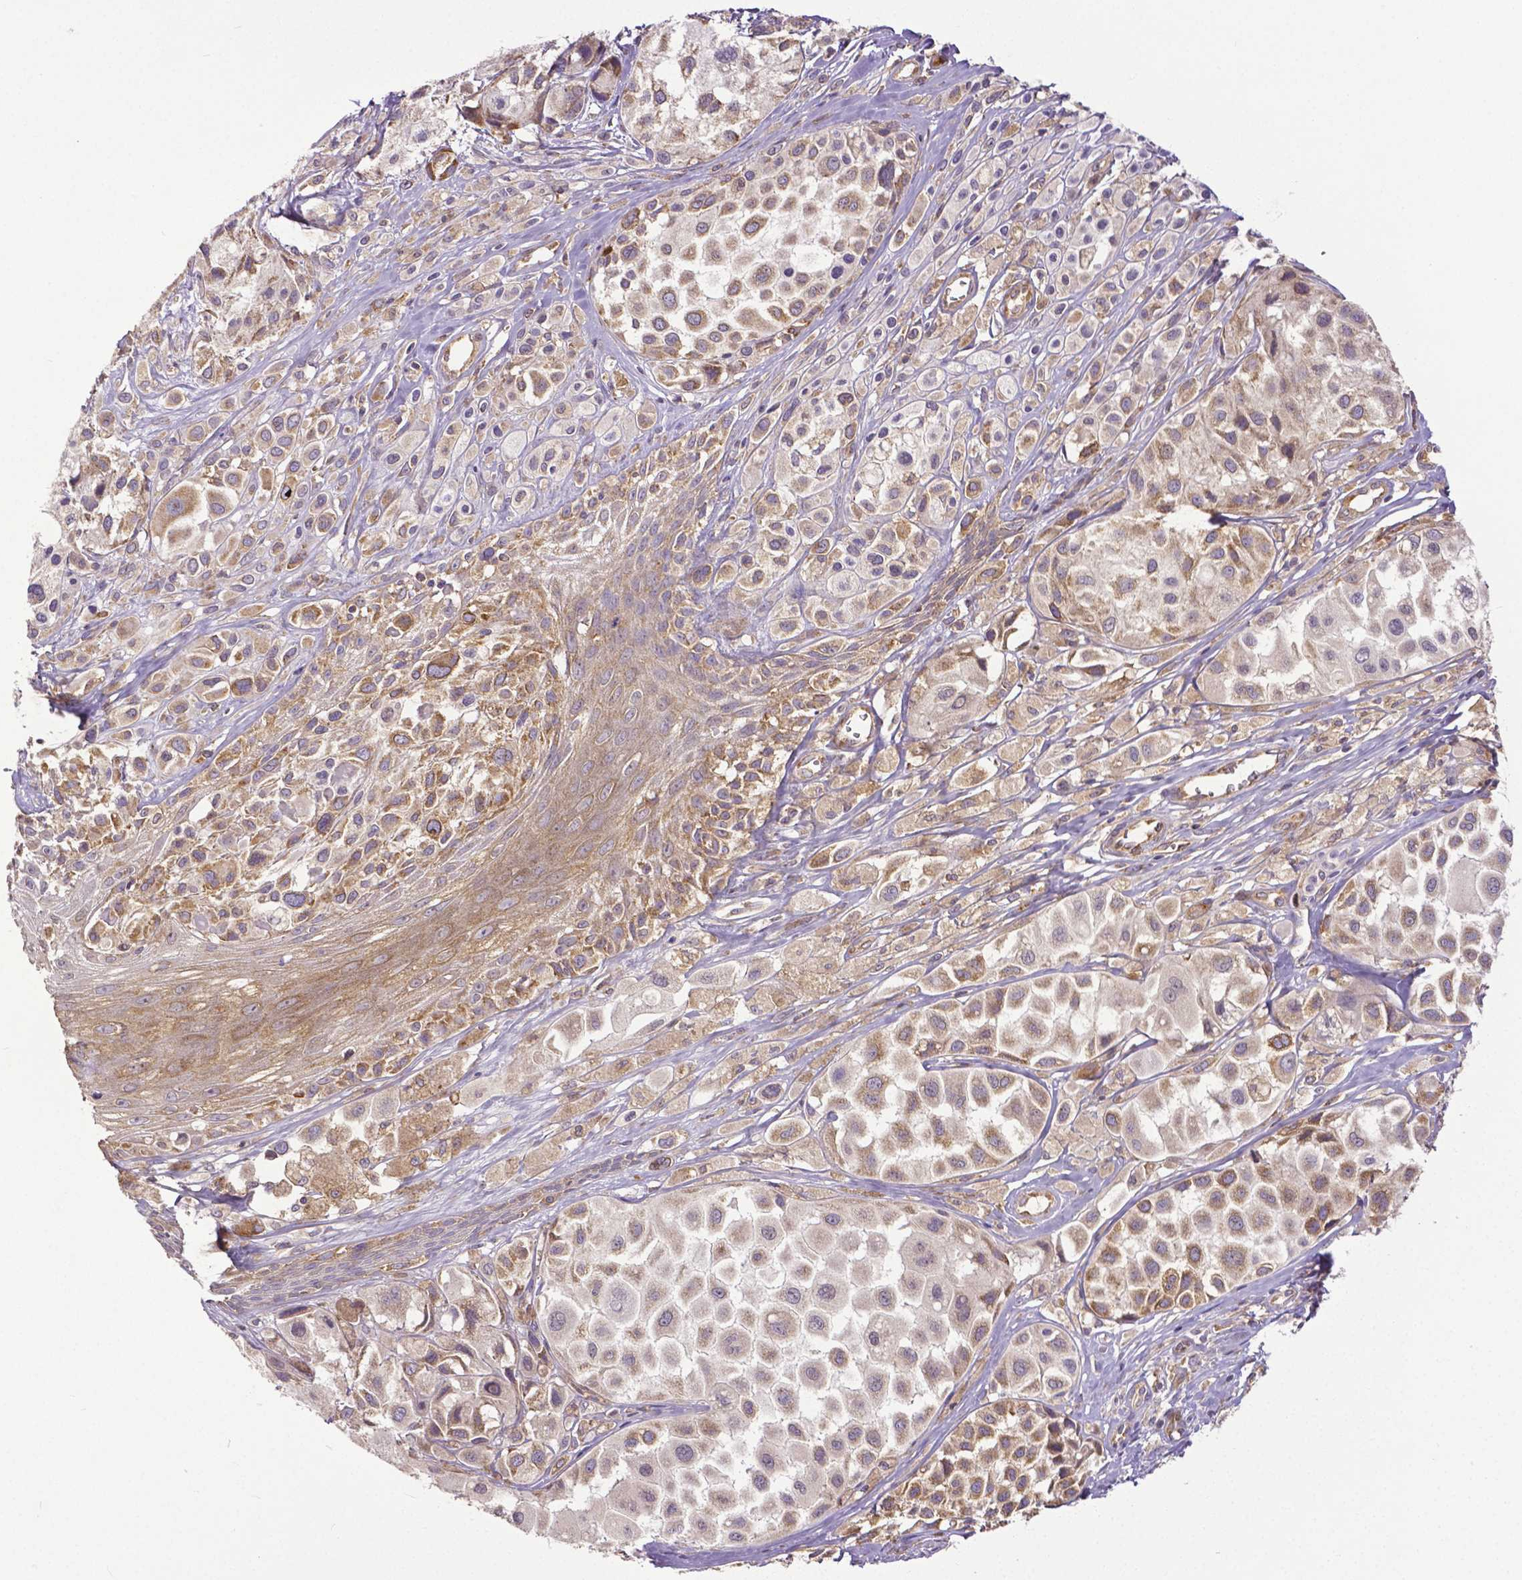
{"staining": {"intensity": "moderate", "quantity": ">75%", "location": "cytoplasmic/membranous"}, "tissue": "melanoma", "cell_type": "Tumor cells", "image_type": "cancer", "snomed": [{"axis": "morphology", "description": "Malignant melanoma, NOS"}, {"axis": "topography", "description": "Skin"}], "caption": "High-power microscopy captured an IHC photomicrograph of malignant melanoma, revealing moderate cytoplasmic/membranous expression in approximately >75% of tumor cells.", "gene": "DICER1", "patient": {"sex": "male", "age": 77}}